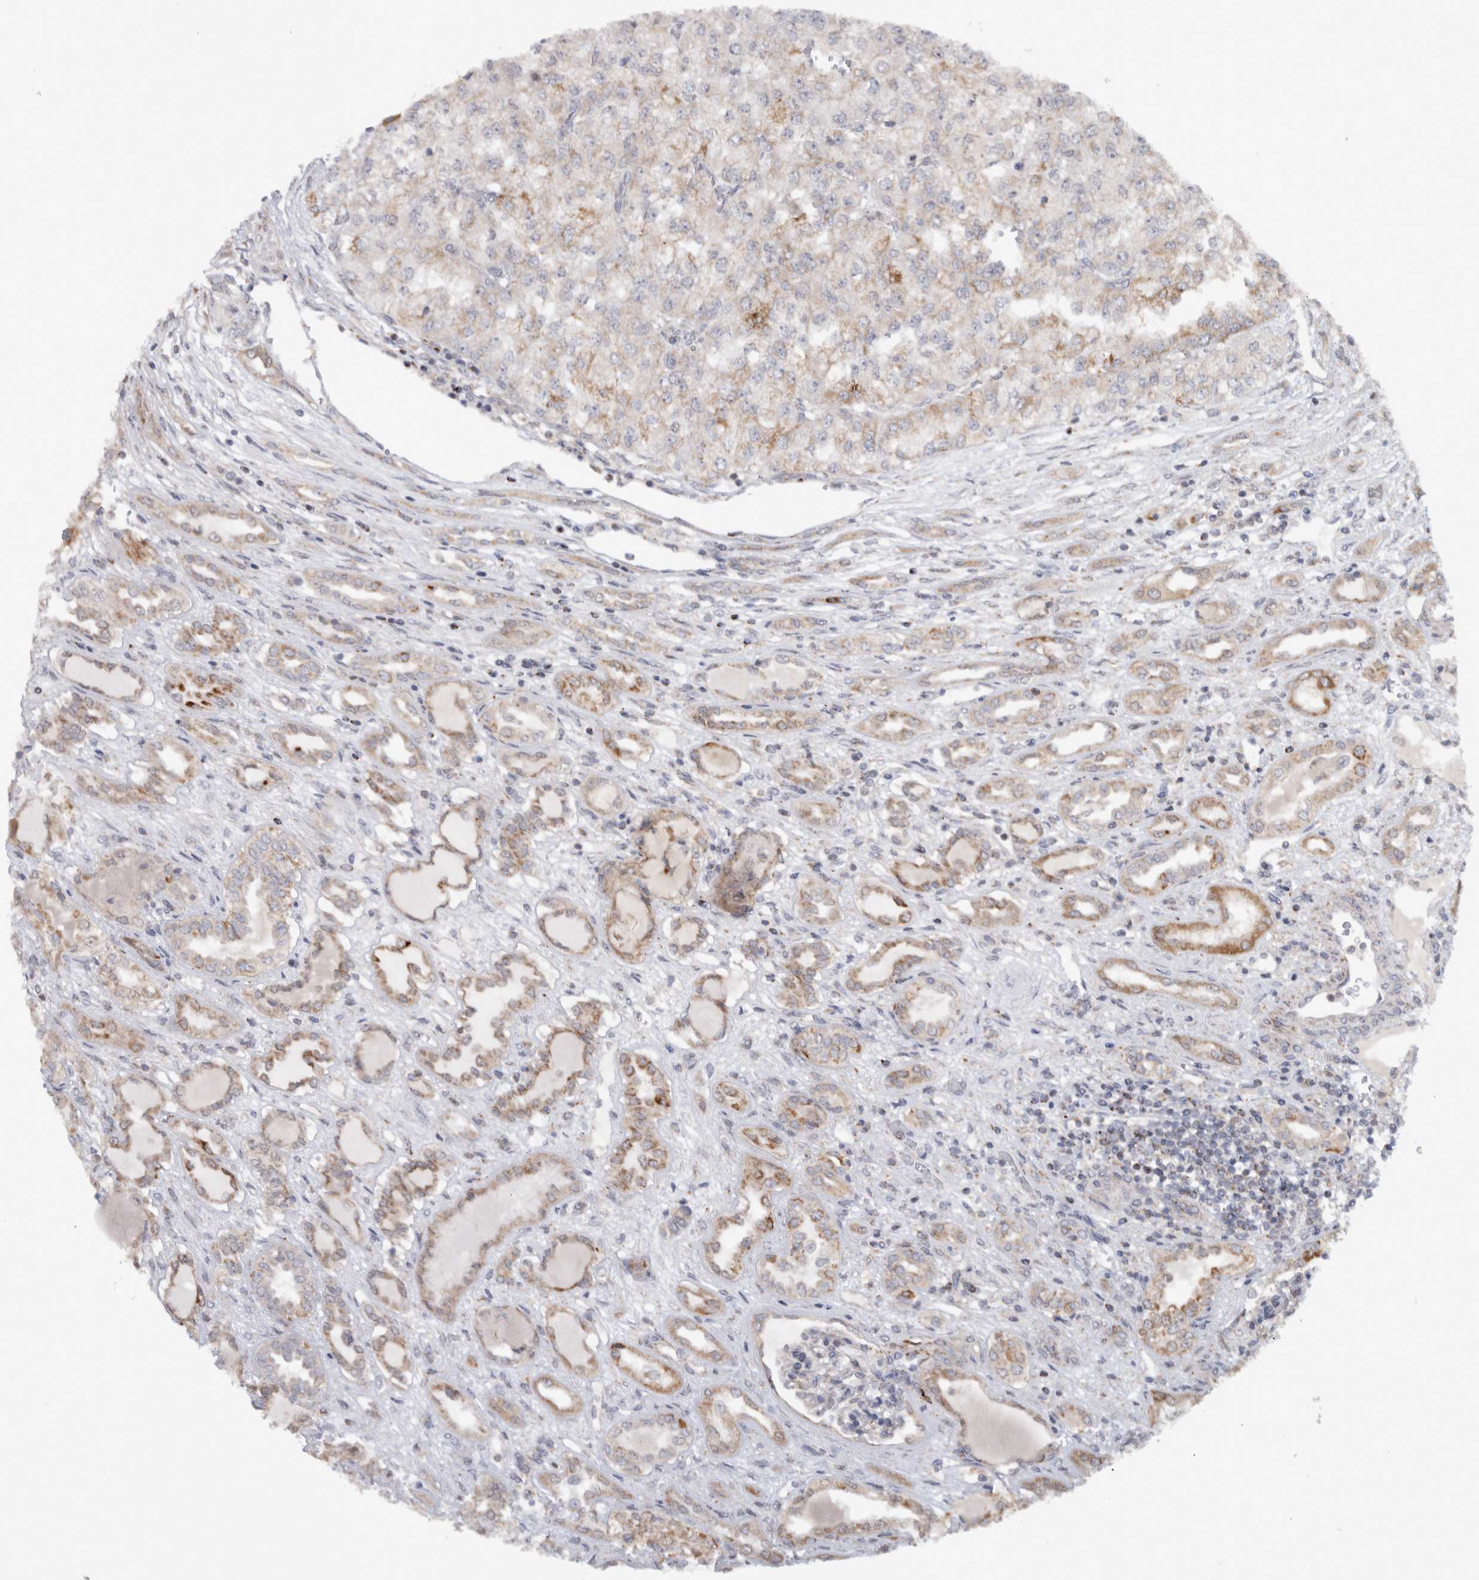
{"staining": {"intensity": "moderate", "quantity": "25%-75%", "location": "cytoplasmic/membranous"}, "tissue": "renal cancer", "cell_type": "Tumor cells", "image_type": "cancer", "snomed": [{"axis": "morphology", "description": "Adenocarcinoma, NOS"}, {"axis": "topography", "description": "Kidney"}], "caption": "Immunohistochemical staining of human renal cancer displays medium levels of moderate cytoplasmic/membranous protein positivity in about 25%-75% of tumor cells.", "gene": "RAB18", "patient": {"sex": "female", "age": 54}}